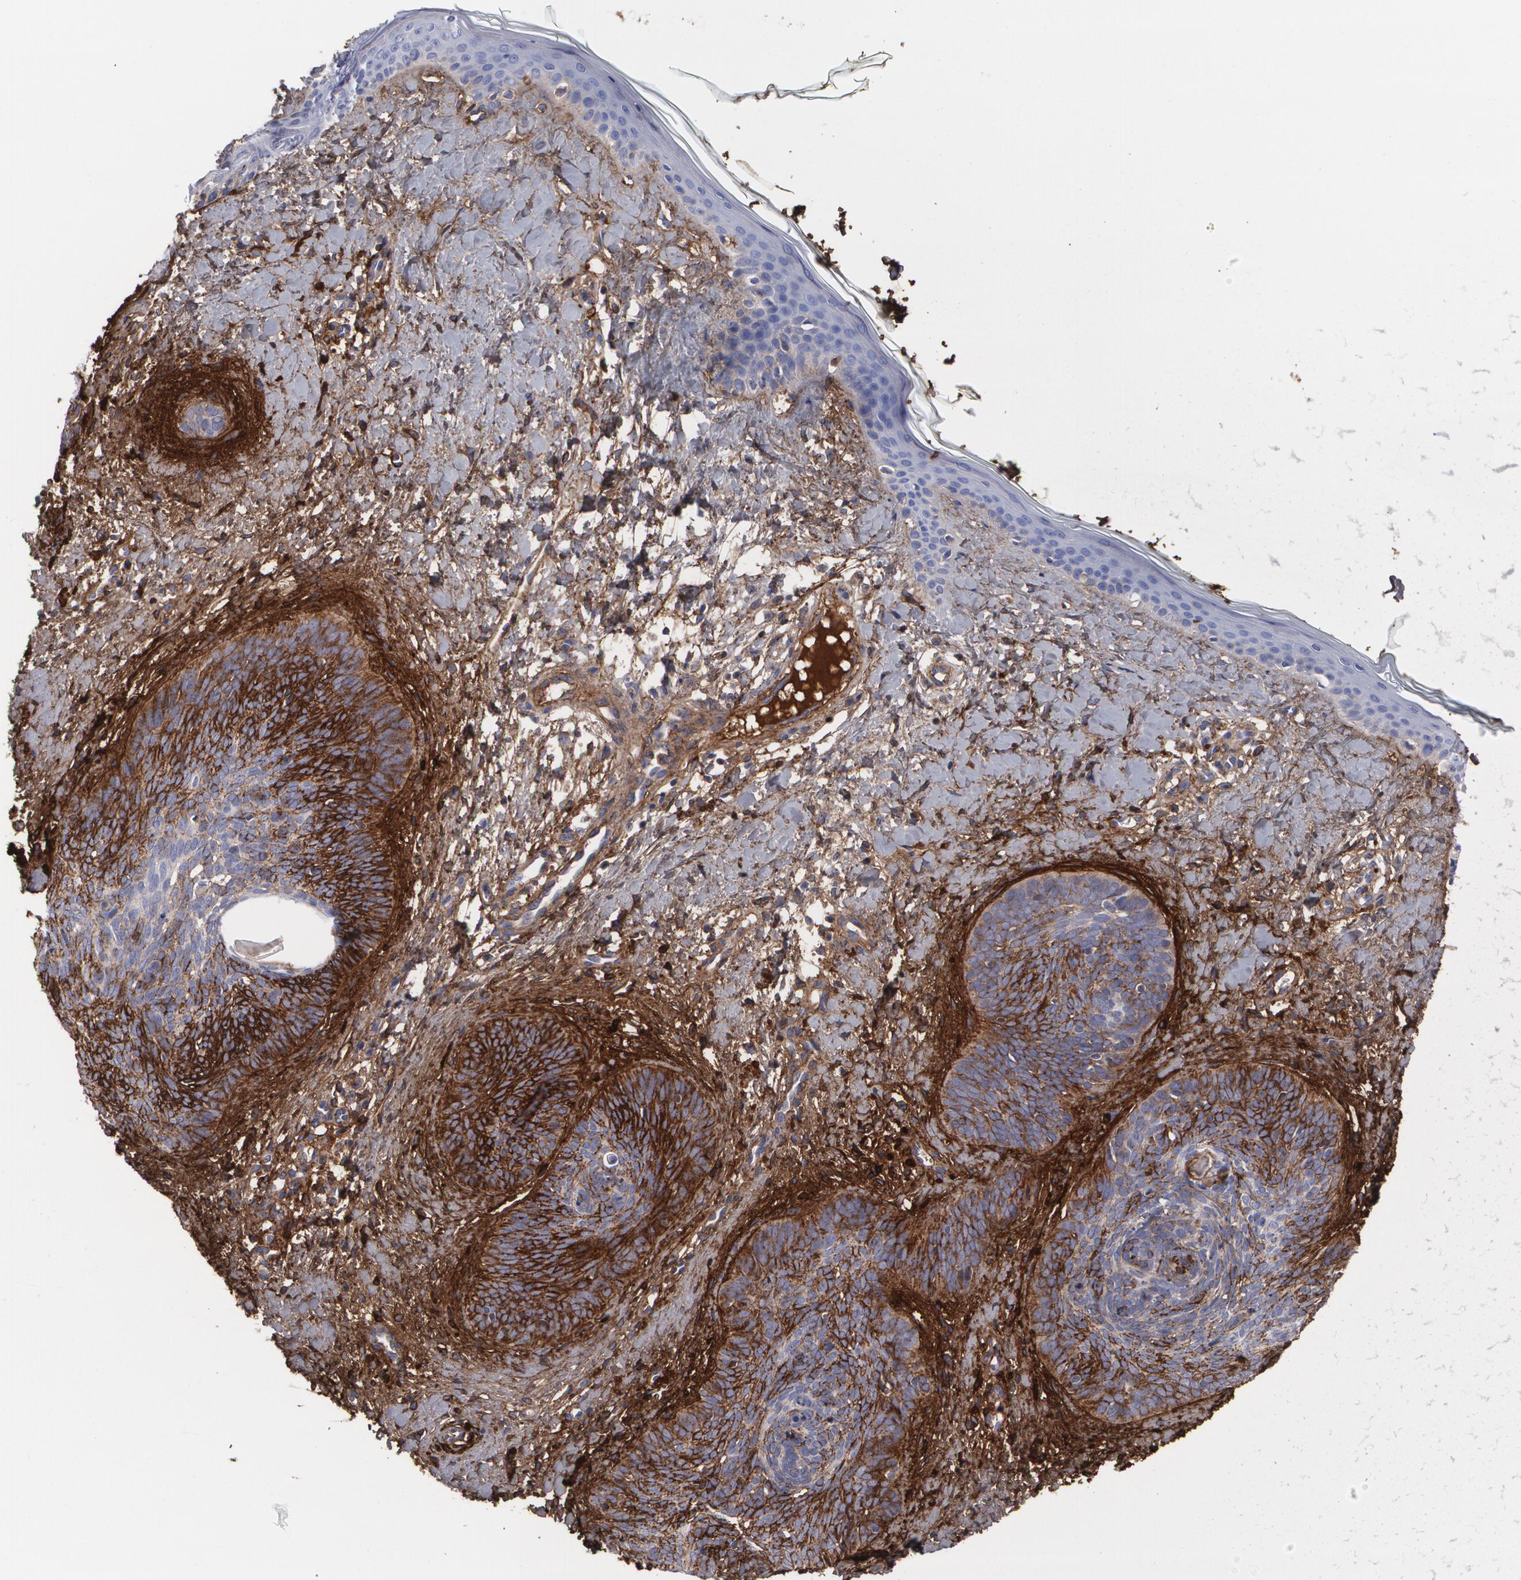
{"staining": {"intensity": "strong", "quantity": ">75%", "location": "cytoplasmic/membranous"}, "tissue": "skin cancer", "cell_type": "Tumor cells", "image_type": "cancer", "snomed": [{"axis": "morphology", "description": "Basal cell carcinoma"}, {"axis": "topography", "description": "Skin"}], "caption": "Protein analysis of skin cancer (basal cell carcinoma) tissue reveals strong cytoplasmic/membranous positivity in about >75% of tumor cells.", "gene": "FBLN1", "patient": {"sex": "female", "age": 81}}